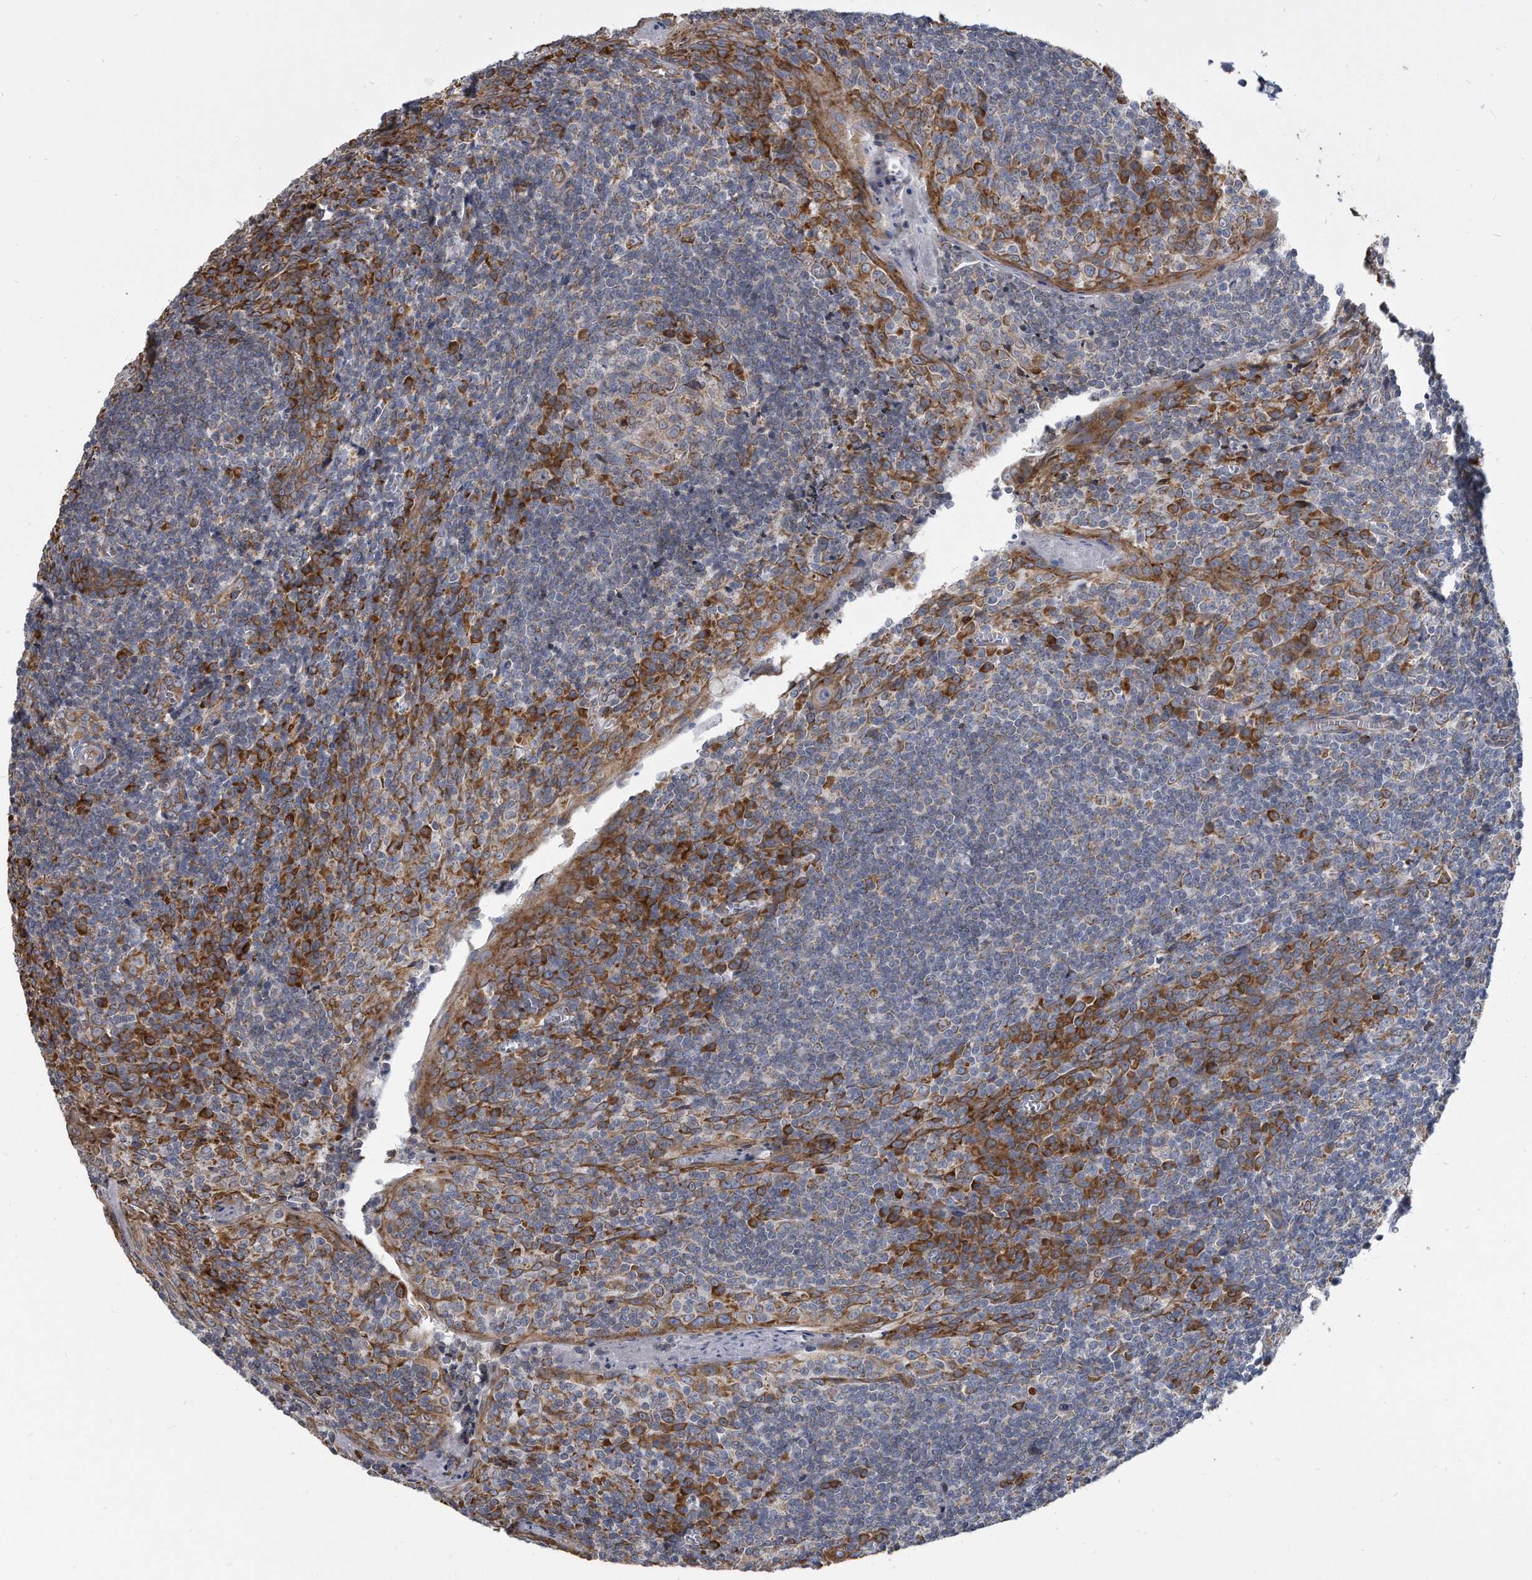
{"staining": {"intensity": "moderate", "quantity": "<25%", "location": "cytoplasmic/membranous"}, "tissue": "tonsil", "cell_type": "Germinal center cells", "image_type": "normal", "snomed": [{"axis": "morphology", "description": "Normal tissue, NOS"}, {"axis": "topography", "description": "Tonsil"}], "caption": "Brown immunohistochemical staining in benign human tonsil reveals moderate cytoplasmic/membranous expression in approximately <25% of germinal center cells.", "gene": "CCDC47", "patient": {"sex": "male", "age": 27}}